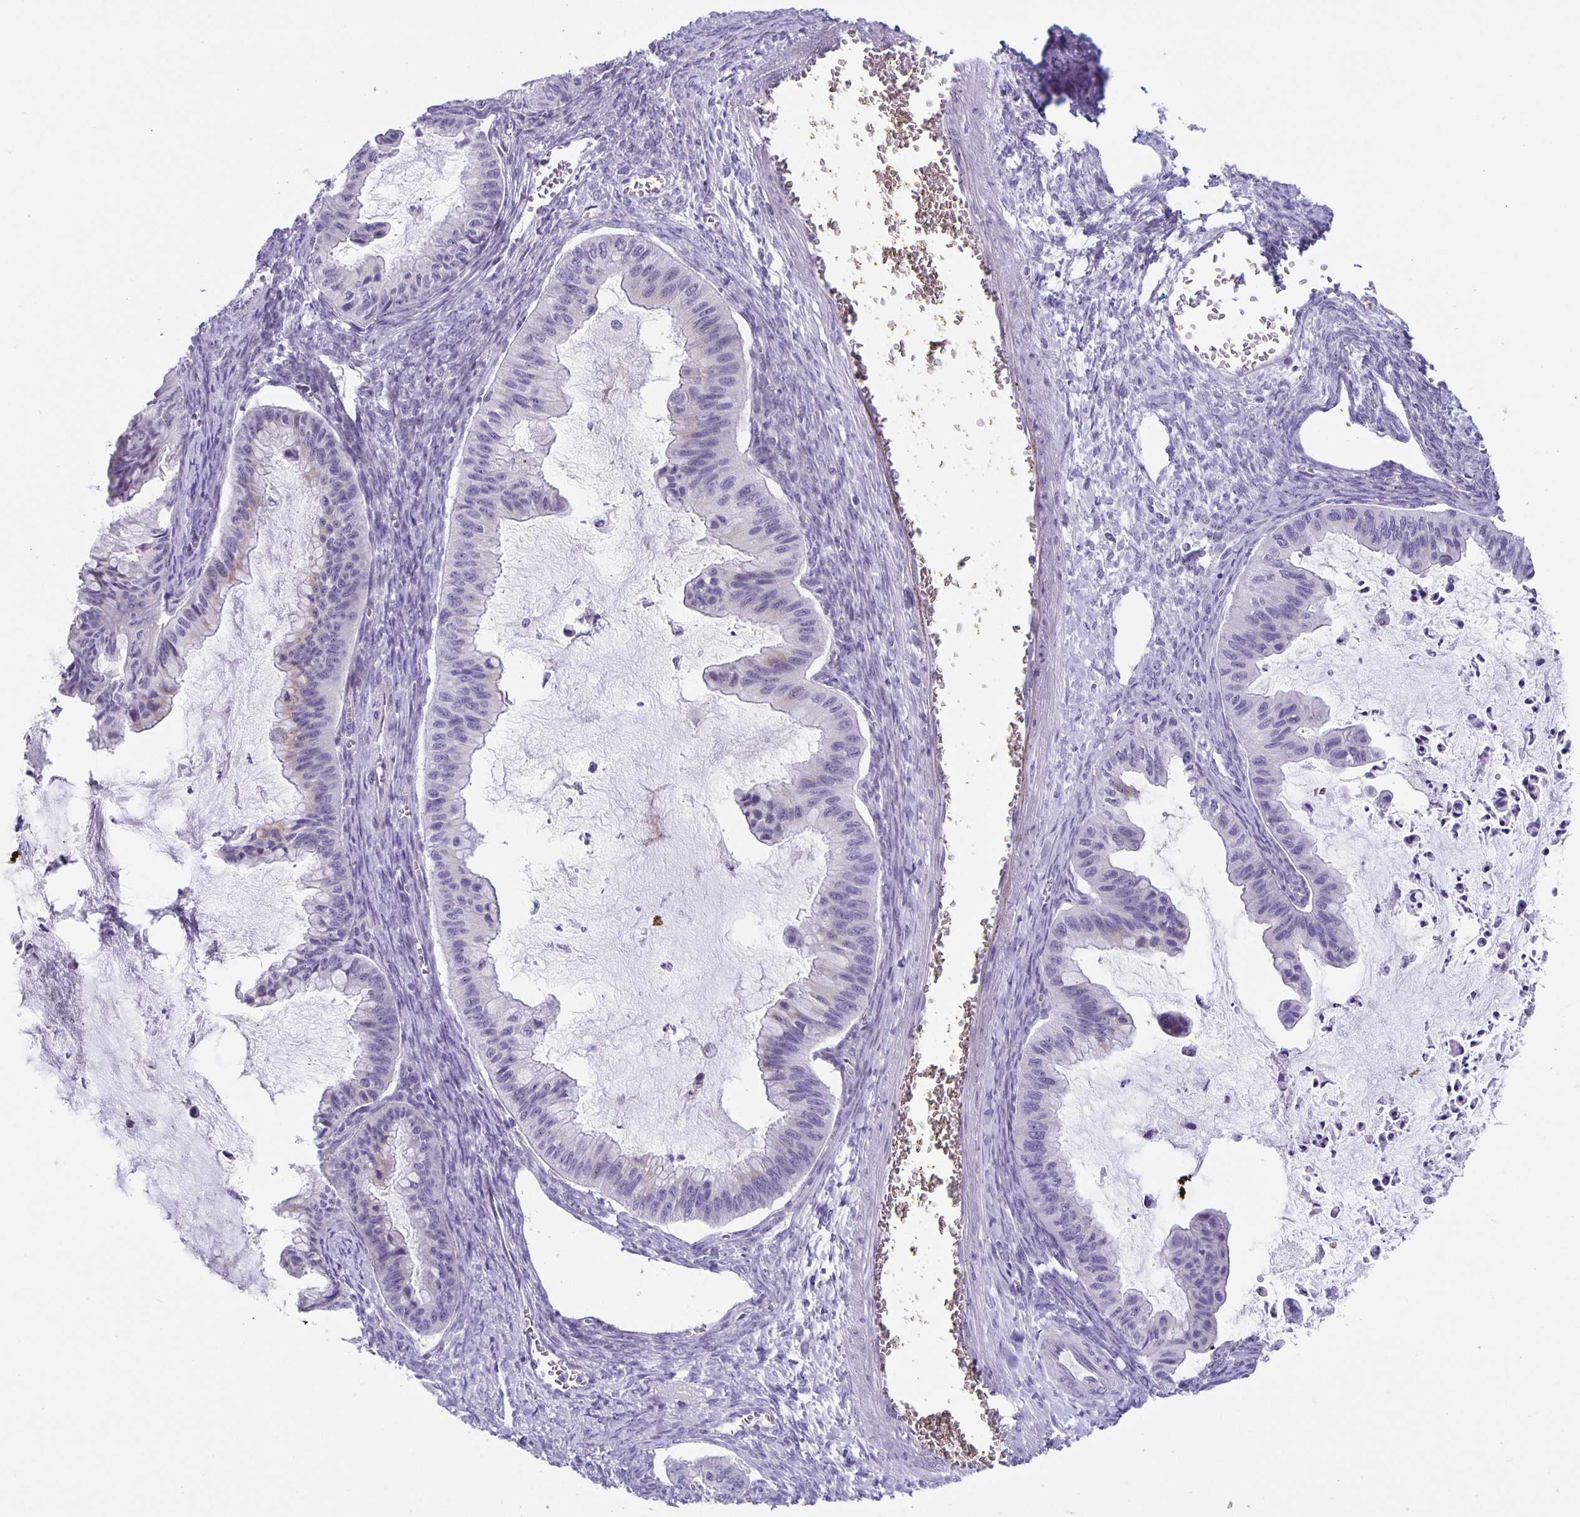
{"staining": {"intensity": "negative", "quantity": "none", "location": "none"}, "tissue": "ovarian cancer", "cell_type": "Tumor cells", "image_type": "cancer", "snomed": [{"axis": "morphology", "description": "Cystadenocarcinoma, mucinous, NOS"}, {"axis": "topography", "description": "Ovary"}], "caption": "DAB (3,3'-diaminobenzidine) immunohistochemical staining of ovarian mucinous cystadenocarcinoma shows no significant positivity in tumor cells.", "gene": "PHRF1", "patient": {"sex": "female", "age": 72}}